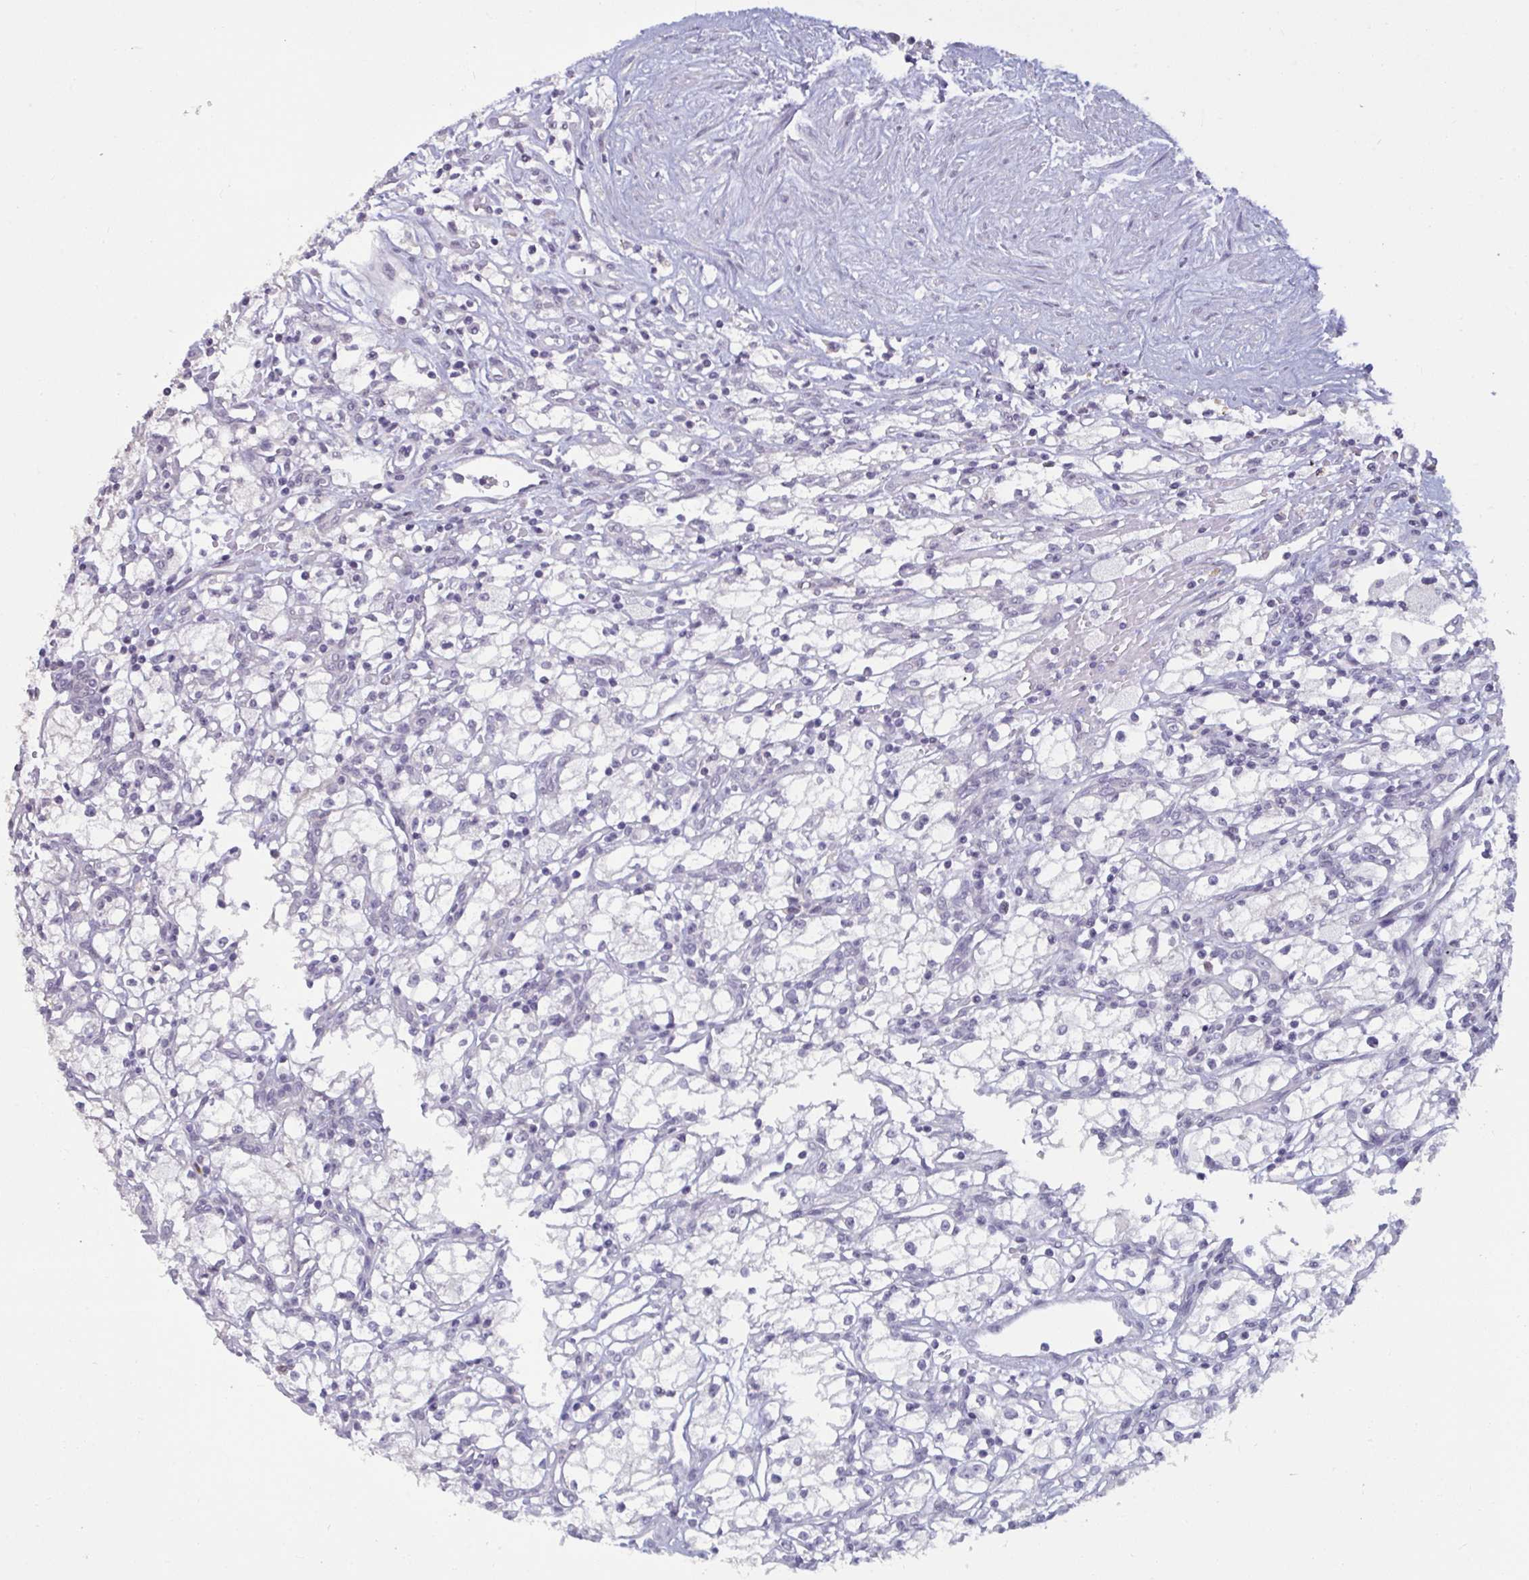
{"staining": {"intensity": "negative", "quantity": "none", "location": "none"}, "tissue": "renal cancer", "cell_type": "Tumor cells", "image_type": "cancer", "snomed": [{"axis": "morphology", "description": "Adenocarcinoma, NOS"}, {"axis": "topography", "description": "Kidney"}], "caption": "The IHC histopathology image has no significant expression in tumor cells of renal adenocarcinoma tissue.", "gene": "TBC1D4", "patient": {"sex": "male", "age": 59}}